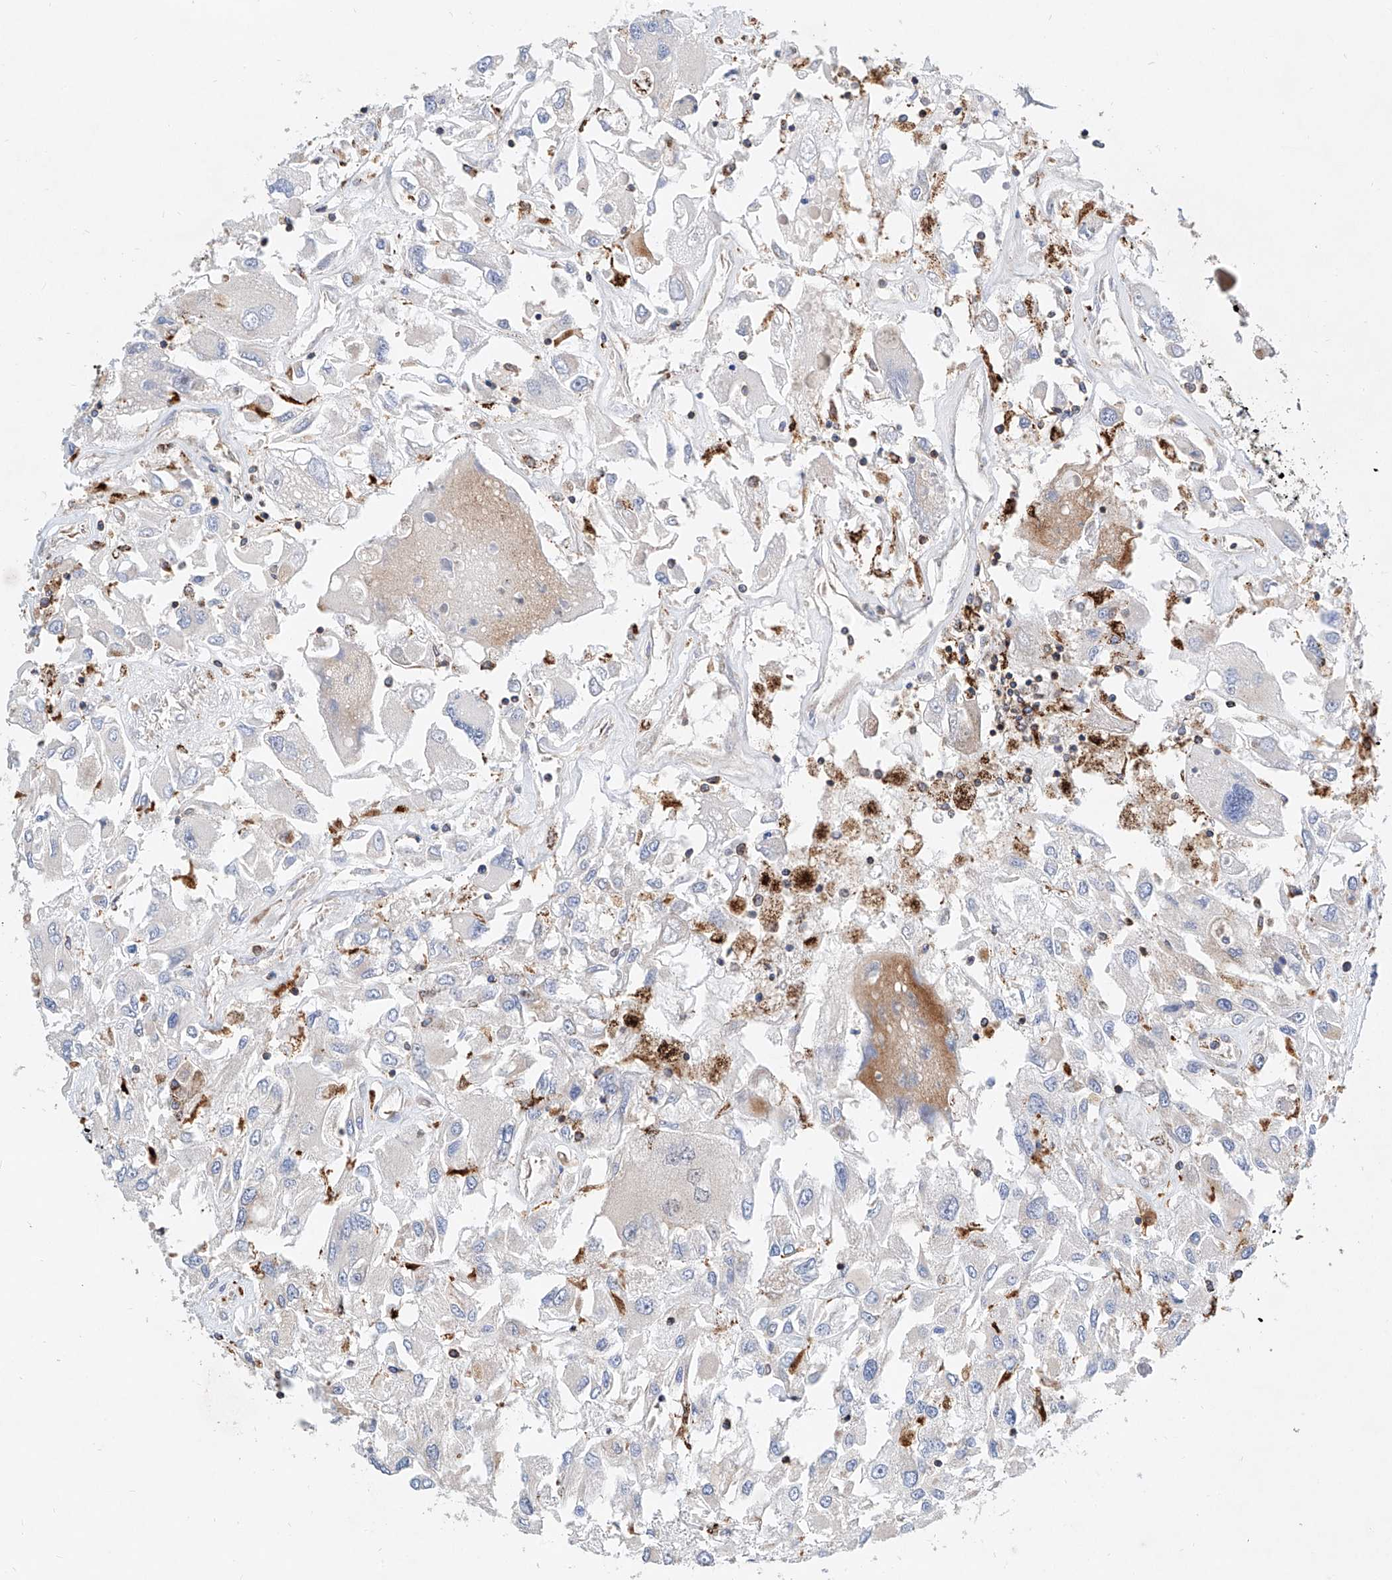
{"staining": {"intensity": "negative", "quantity": "none", "location": "none"}, "tissue": "renal cancer", "cell_type": "Tumor cells", "image_type": "cancer", "snomed": [{"axis": "morphology", "description": "Adenocarcinoma, NOS"}, {"axis": "topography", "description": "Kidney"}], "caption": "Human renal cancer stained for a protein using immunohistochemistry exhibits no expression in tumor cells.", "gene": "CPNE5", "patient": {"sex": "female", "age": 52}}